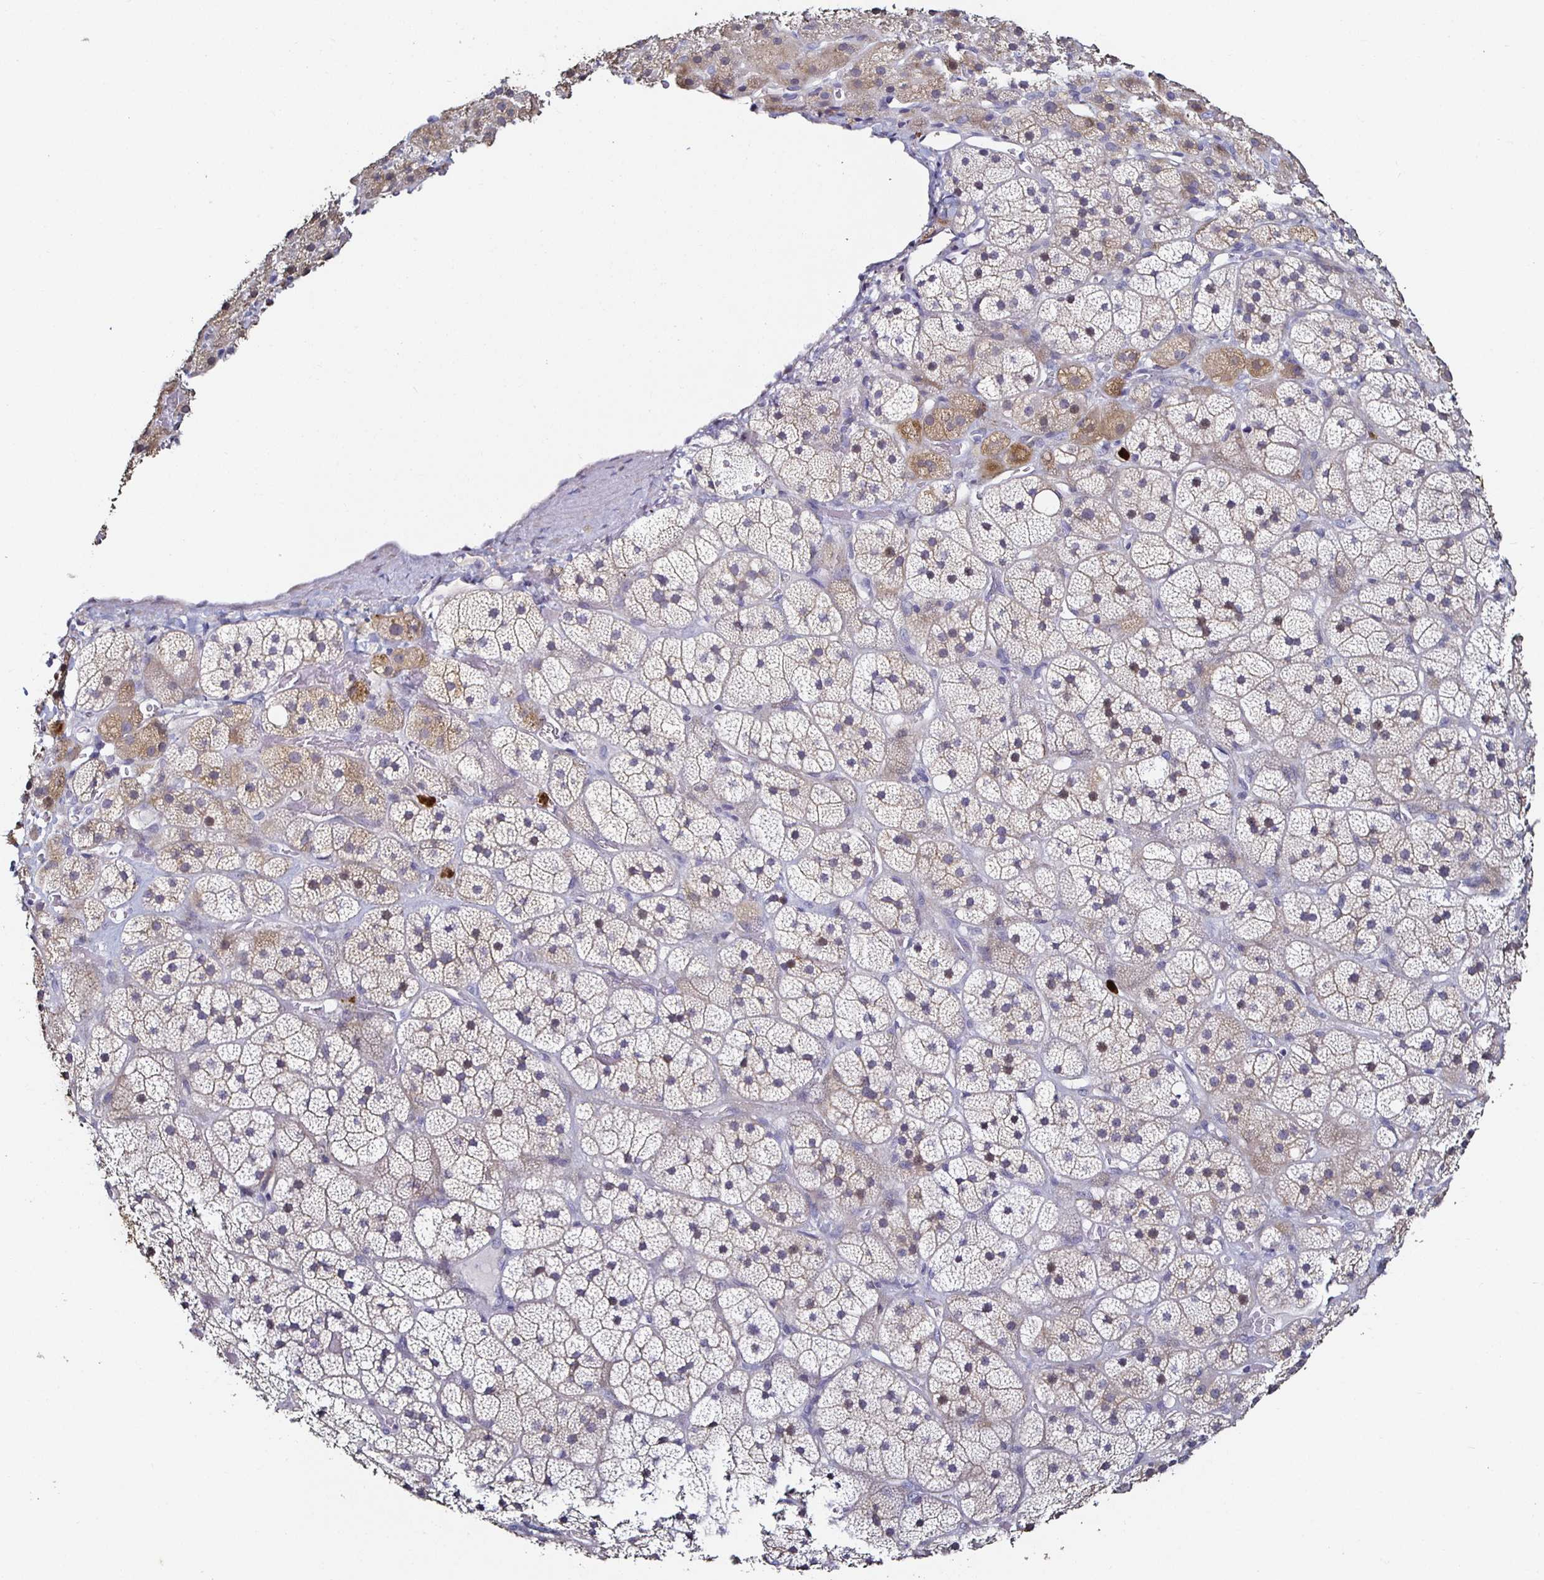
{"staining": {"intensity": "moderate", "quantity": "<25%", "location": "cytoplasmic/membranous"}, "tissue": "adrenal gland", "cell_type": "Glandular cells", "image_type": "normal", "snomed": [{"axis": "morphology", "description": "Normal tissue, NOS"}, {"axis": "topography", "description": "Adrenal gland"}], "caption": "The photomicrograph demonstrates a brown stain indicating the presence of a protein in the cytoplasmic/membranous of glandular cells in adrenal gland. The staining was performed using DAB, with brown indicating positive protein expression. Nuclei are stained blue with hematoxylin.", "gene": "TLR4", "patient": {"sex": "male", "age": 57}}